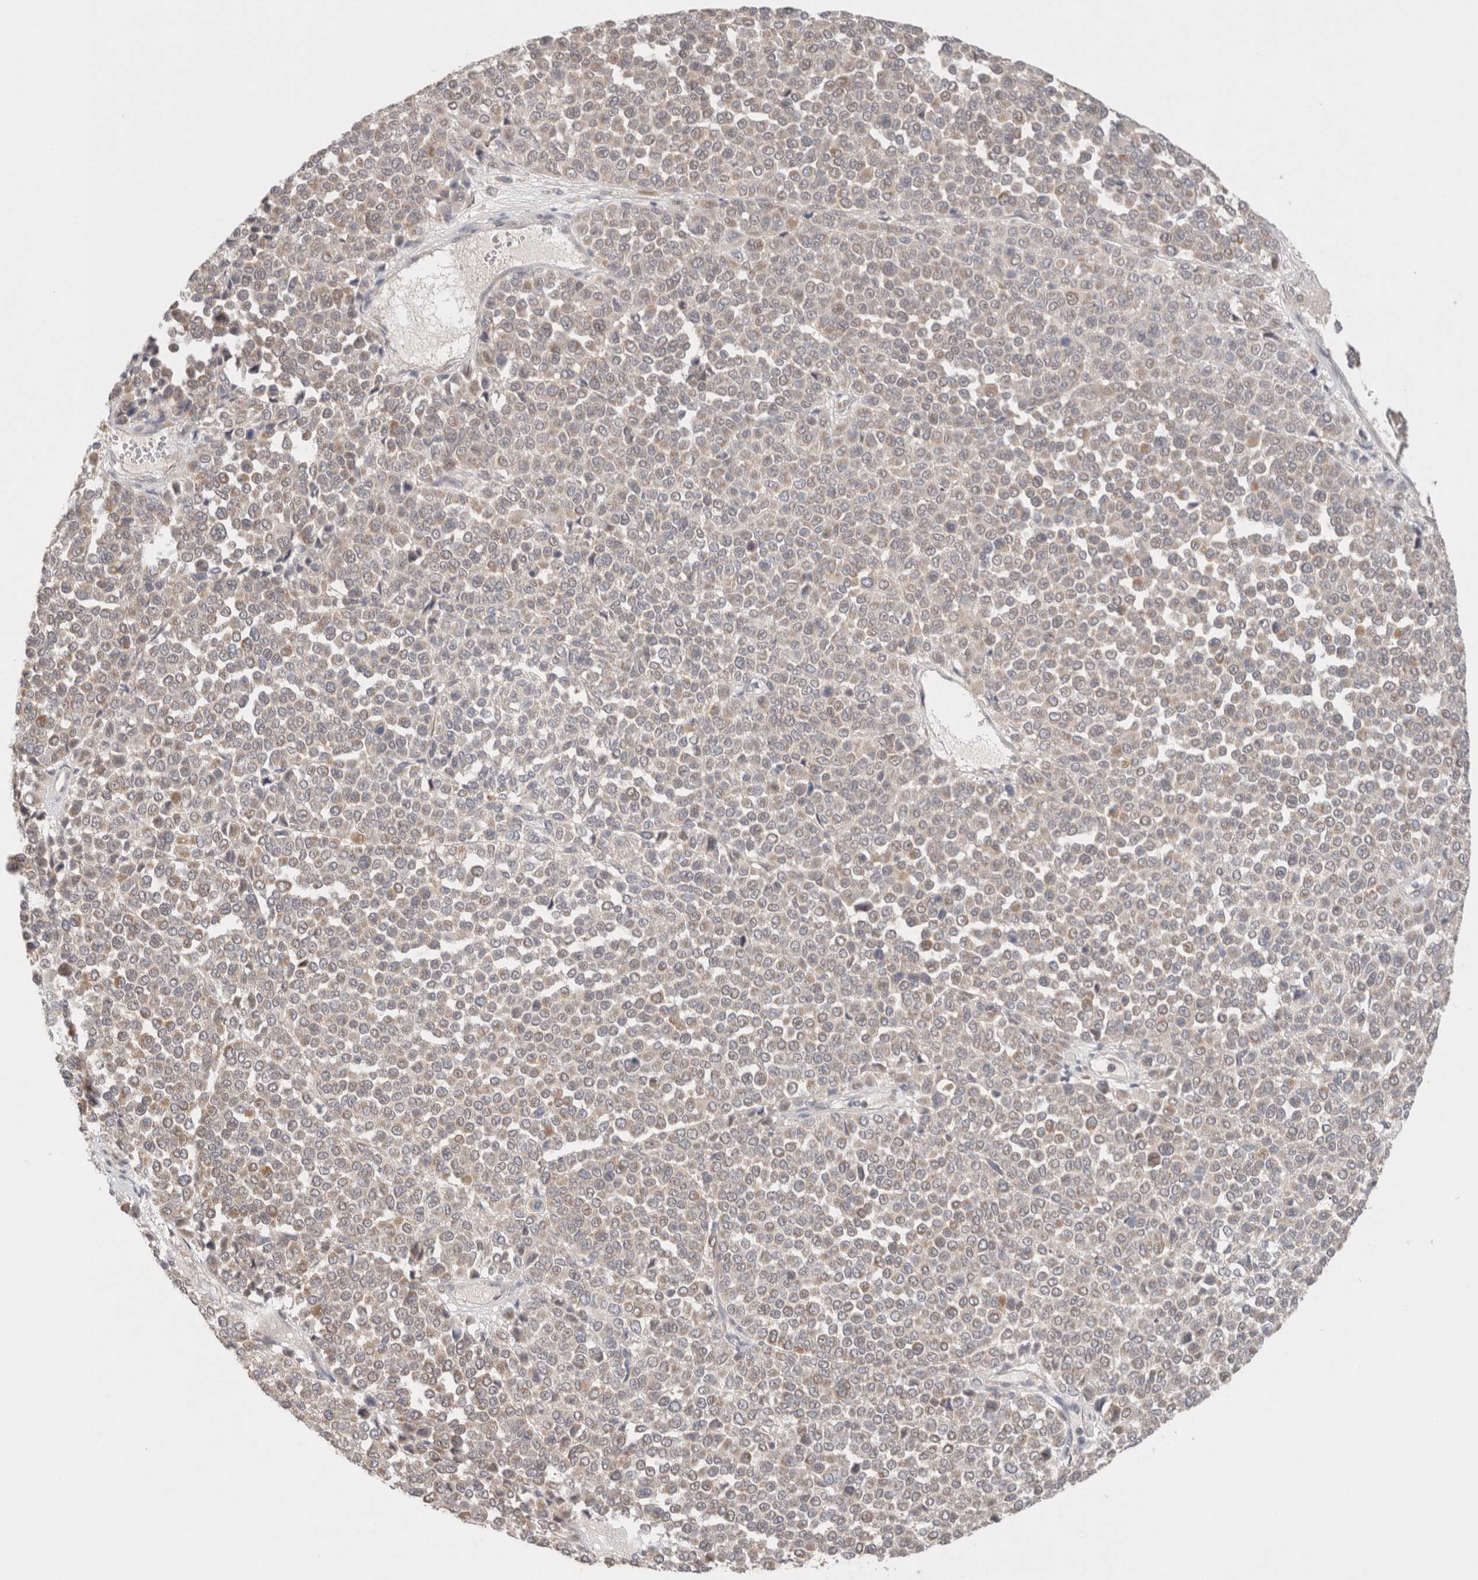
{"staining": {"intensity": "negative", "quantity": "none", "location": "none"}, "tissue": "melanoma", "cell_type": "Tumor cells", "image_type": "cancer", "snomed": [{"axis": "morphology", "description": "Malignant melanoma, Metastatic site"}, {"axis": "topography", "description": "Pancreas"}], "caption": "Tumor cells show no significant expression in melanoma.", "gene": "ERI3", "patient": {"sex": "female", "age": 30}}